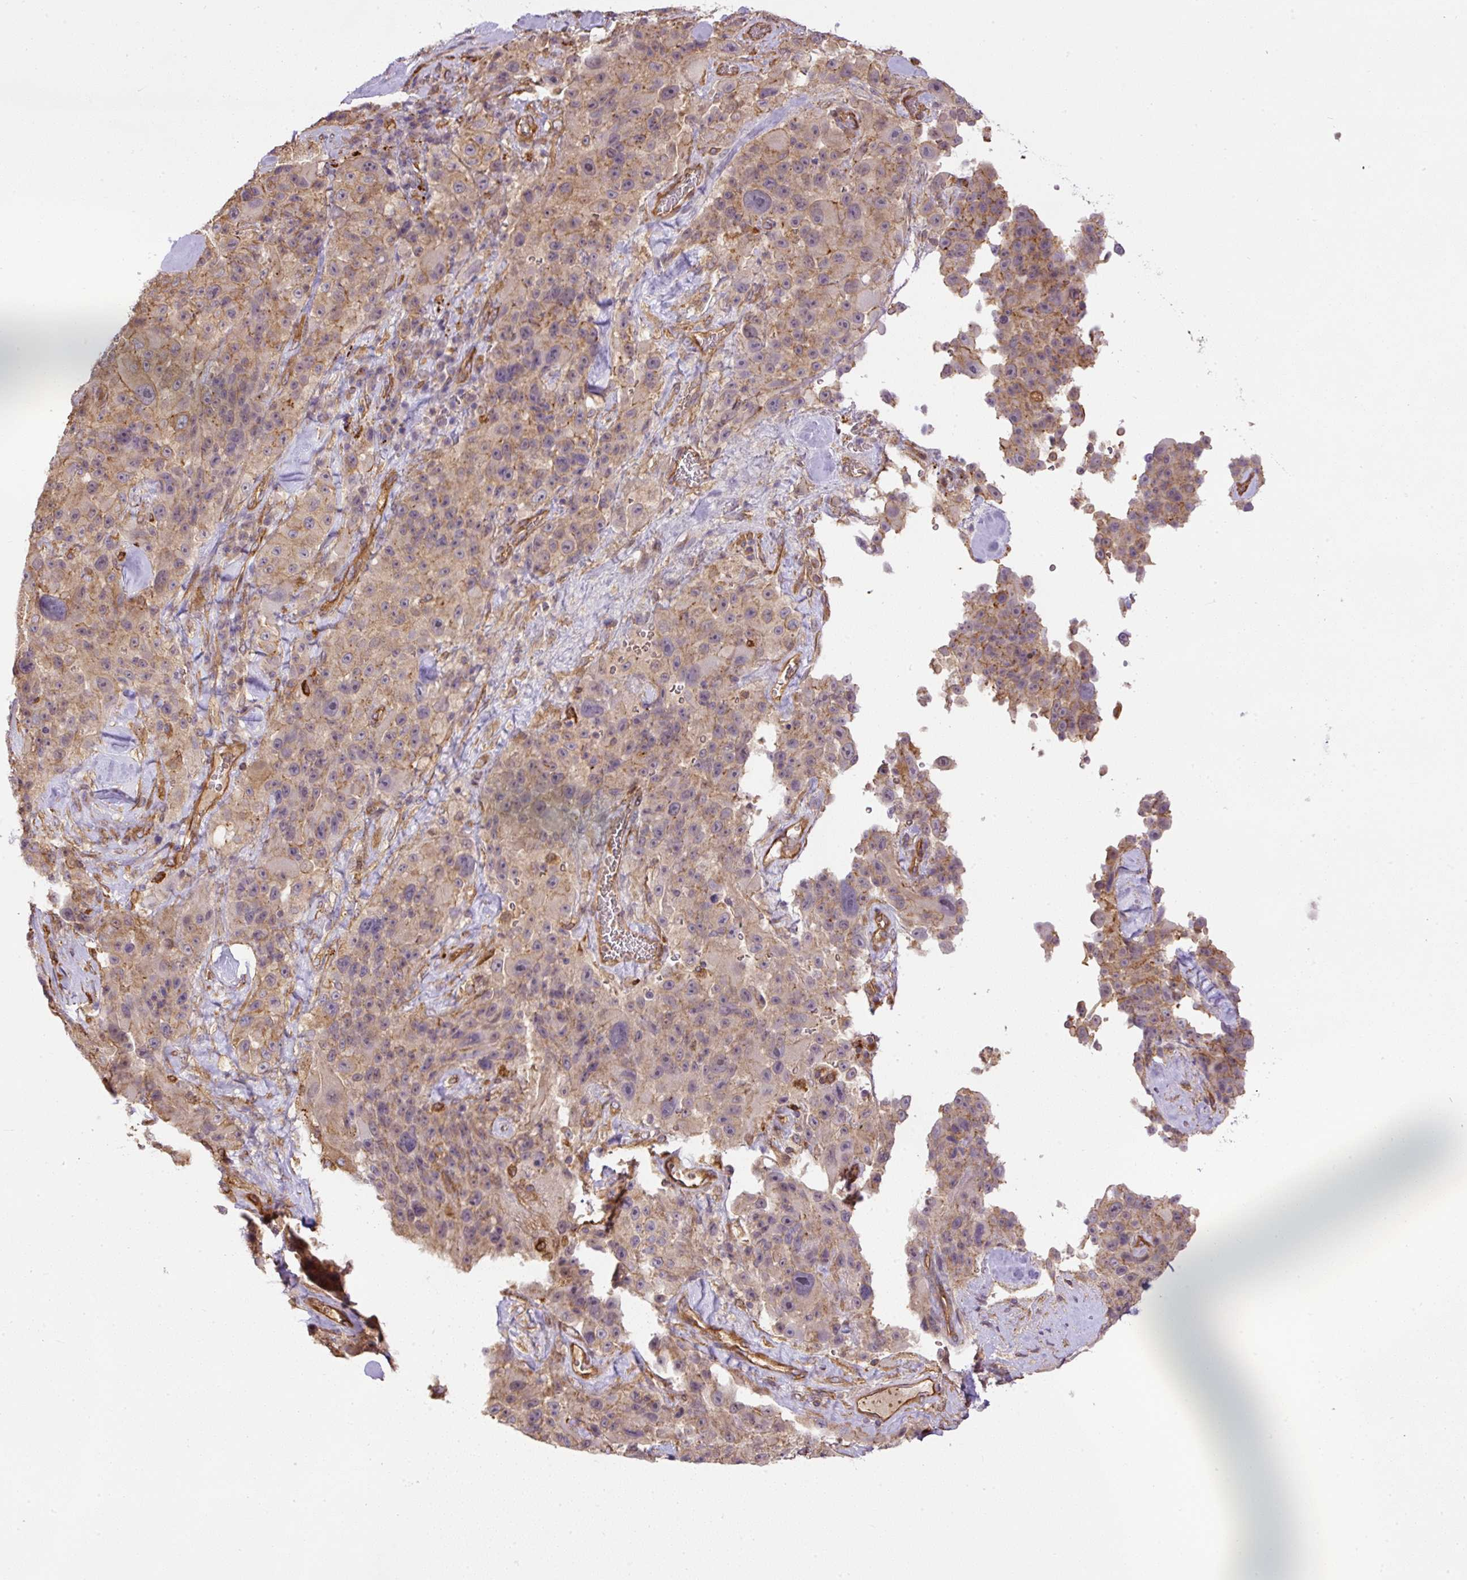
{"staining": {"intensity": "moderate", "quantity": ">75%", "location": "cytoplasmic/membranous"}, "tissue": "melanoma", "cell_type": "Tumor cells", "image_type": "cancer", "snomed": [{"axis": "morphology", "description": "Malignant melanoma, Metastatic site"}, {"axis": "topography", "description": "Lymph node"}], "caption": "Tumor cells exhibit moderate cytoplasmic/membranous staining in about >75% of cells in malignant melanoma (metastatic site).", "gene": "B3GALT5", "patient": {"sex": "male", "age": 62}}